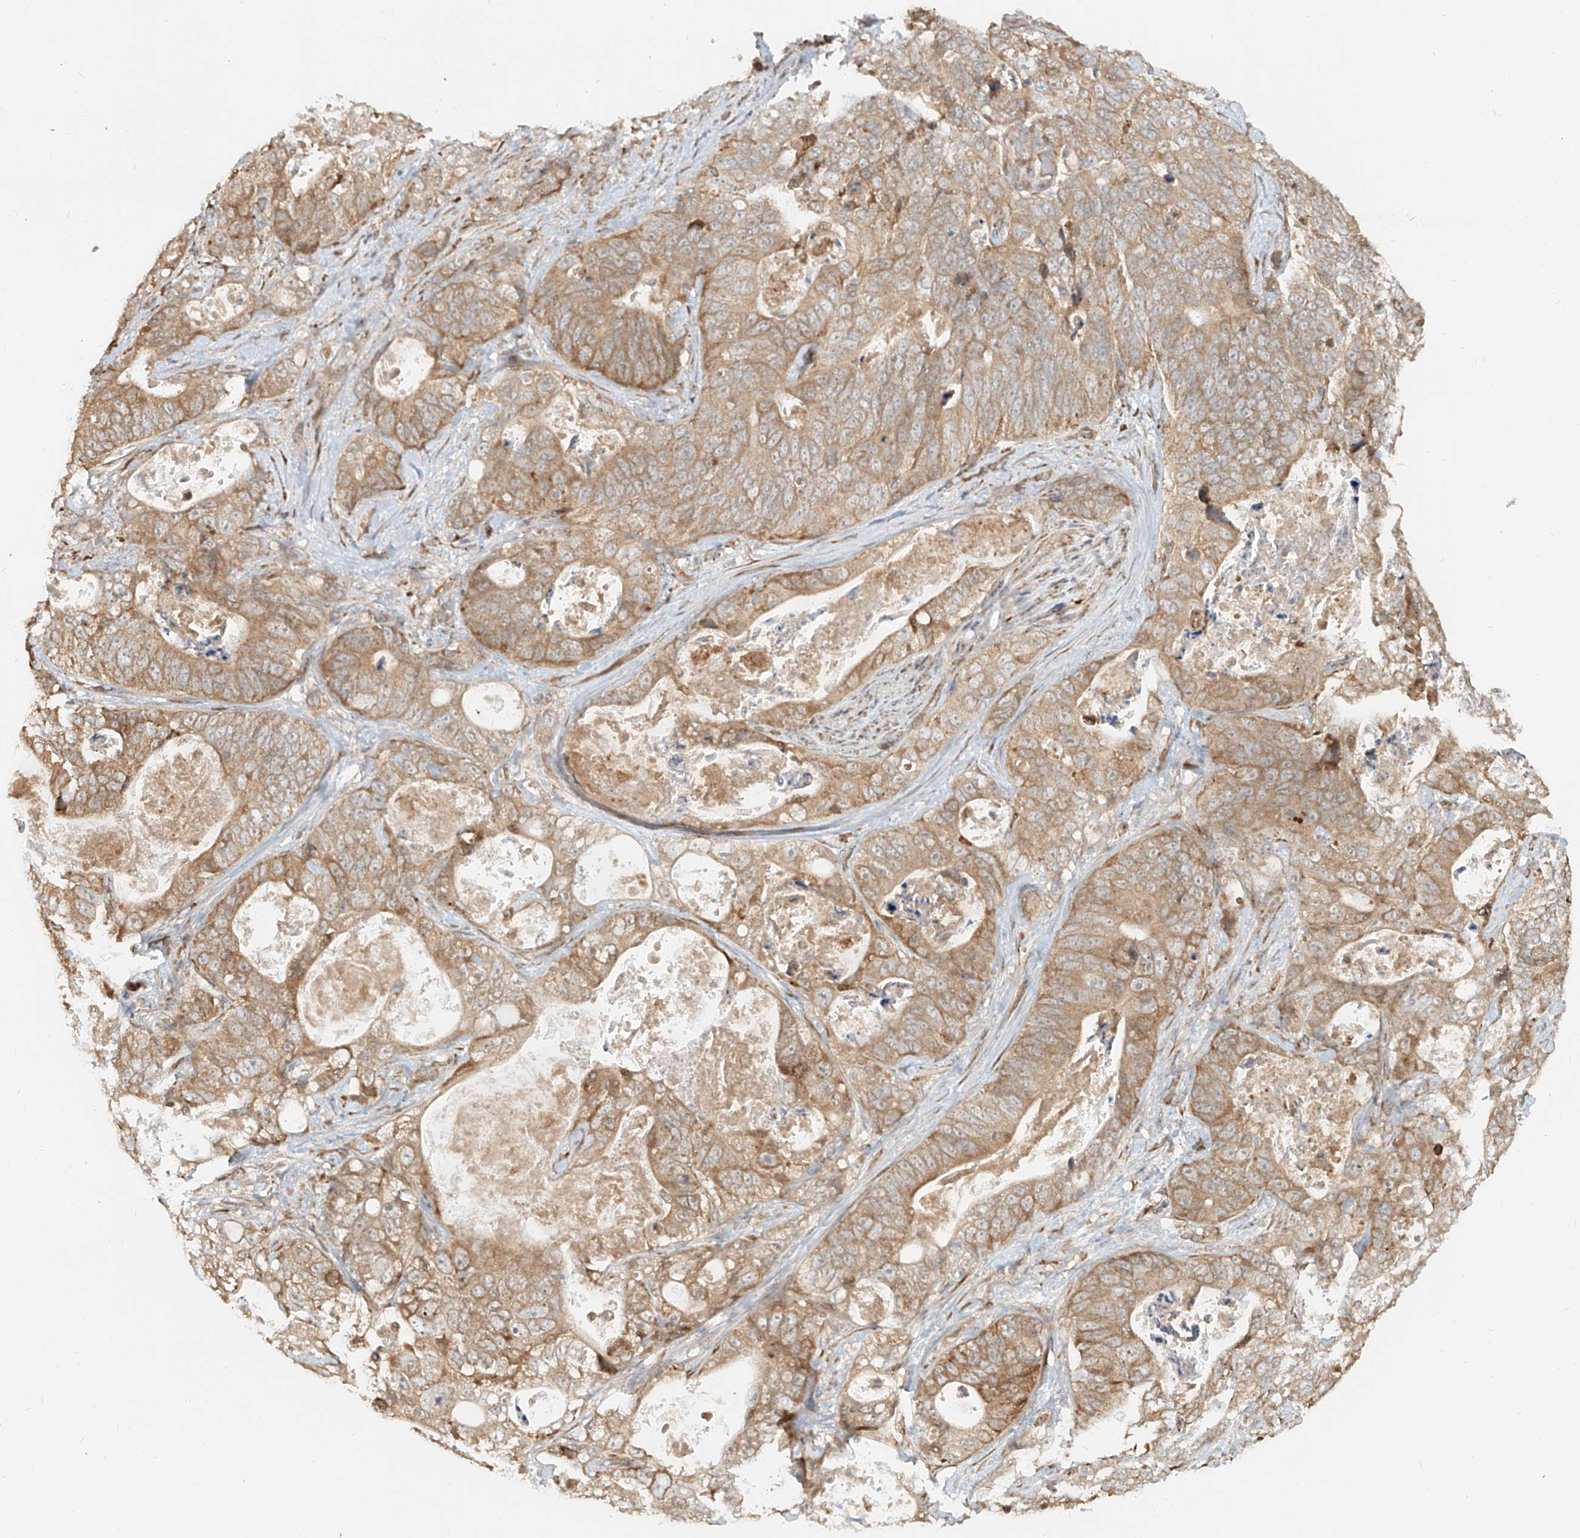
{"staining": {"intensity": "moderate", "quantity": ">75%", "location": "cytoplasmic/membranous"}, "tissue": "stomach cancer", "cell_type": "Tumor cells", "image_type": "cancer", "snomed": [{"axis": "morphology", "description": "Normal tissue, NOS"}, {"axis": "morphology", "description": "Adenocarcinoma, NOS"}, {"axis": "topography", "description": "Stomach"}], "caption": "Brown immunohistochemical staining in stomach cancer demonstrates moderate cytoplasmic/membranous expression in approximately >75% of tumor cells.", "gene": "UBE2K", "patient": {"sex": "female", "age": 89}}